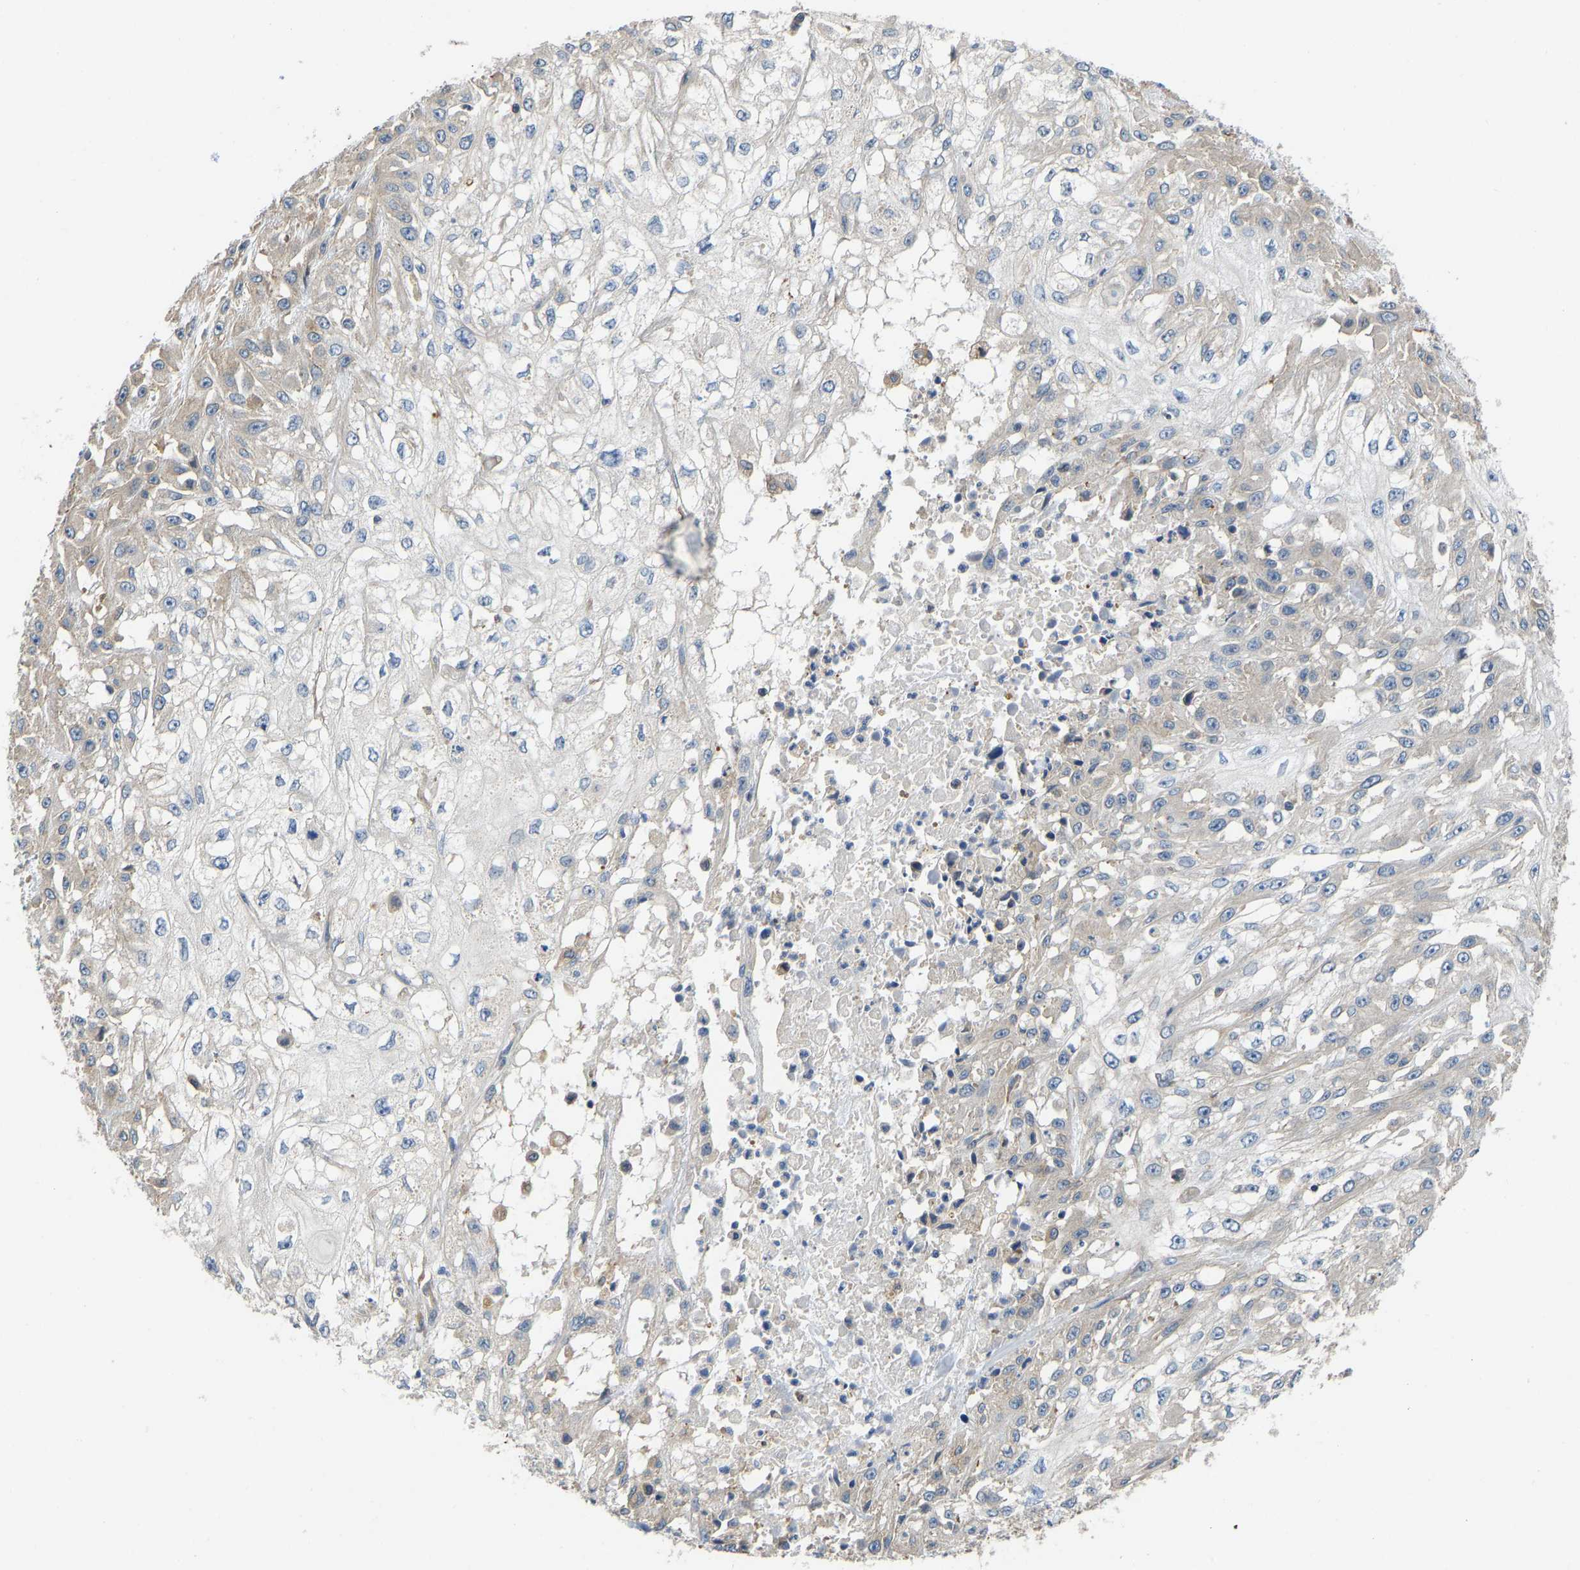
{"staining": {"intensity": "negative", "quantity": "none", "location": "none"}, "tissue": "skin cancer", "cell_type": "Tumor cells", "image_type": "cancer", "snomed": [{"axis": "morphology", "description": "Squamous cell carcinoma, NOS"}, {"axis": "morphology", "description": "Squamous cell carcinoma, metastatic, NOS"}, {"axis": "topography", "description": "Skin"}, {"axis": "topography", "description": "Lymph node"}], "caption": "The IHC micrograph has no significant staining in tumor cells of skin cancer tissue. (Stains: DAB IHC with hematoxylin counter stain, Microscopy: brightfield microscopy at high magnification).", "gene": "ELMO2", "patient": {"sex": "male", "age": 75}}